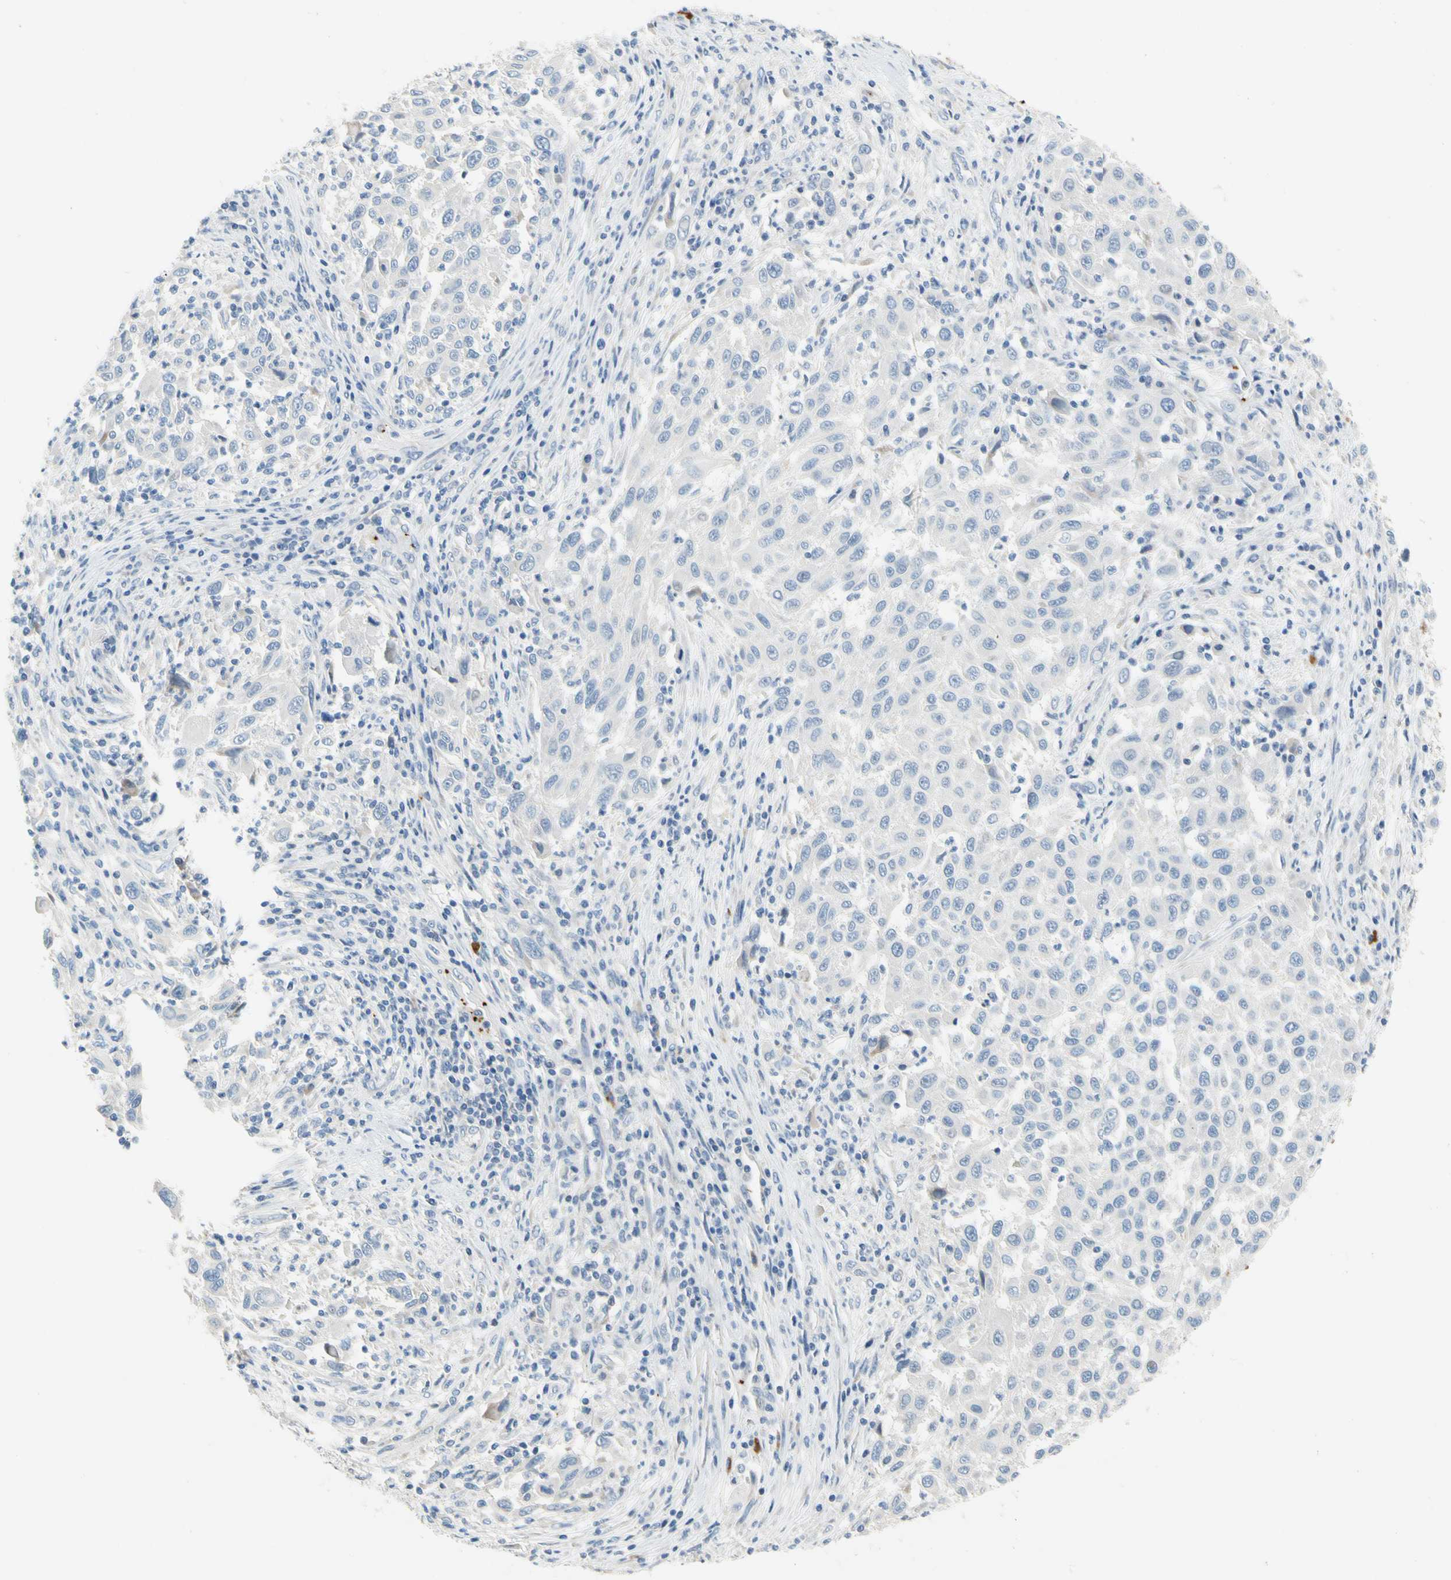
{"staining": {"intensity": "negative", "quantity": "none", "location": "none"}, "tissue": "melanoma", "cell_type": "Tumor cells", "image_type": "cancer", "snomed": [{"axis": "morphology", "description": "Malignant melanoma, Metastatic site"}, {"axis": "topography", "description": "Lymph node"}], "caption": "Protein analysis of melanoma shows no significant positivity in tumor cells.", "gene": "PPBP", "patient": {"sex": "male", "age": 61}}